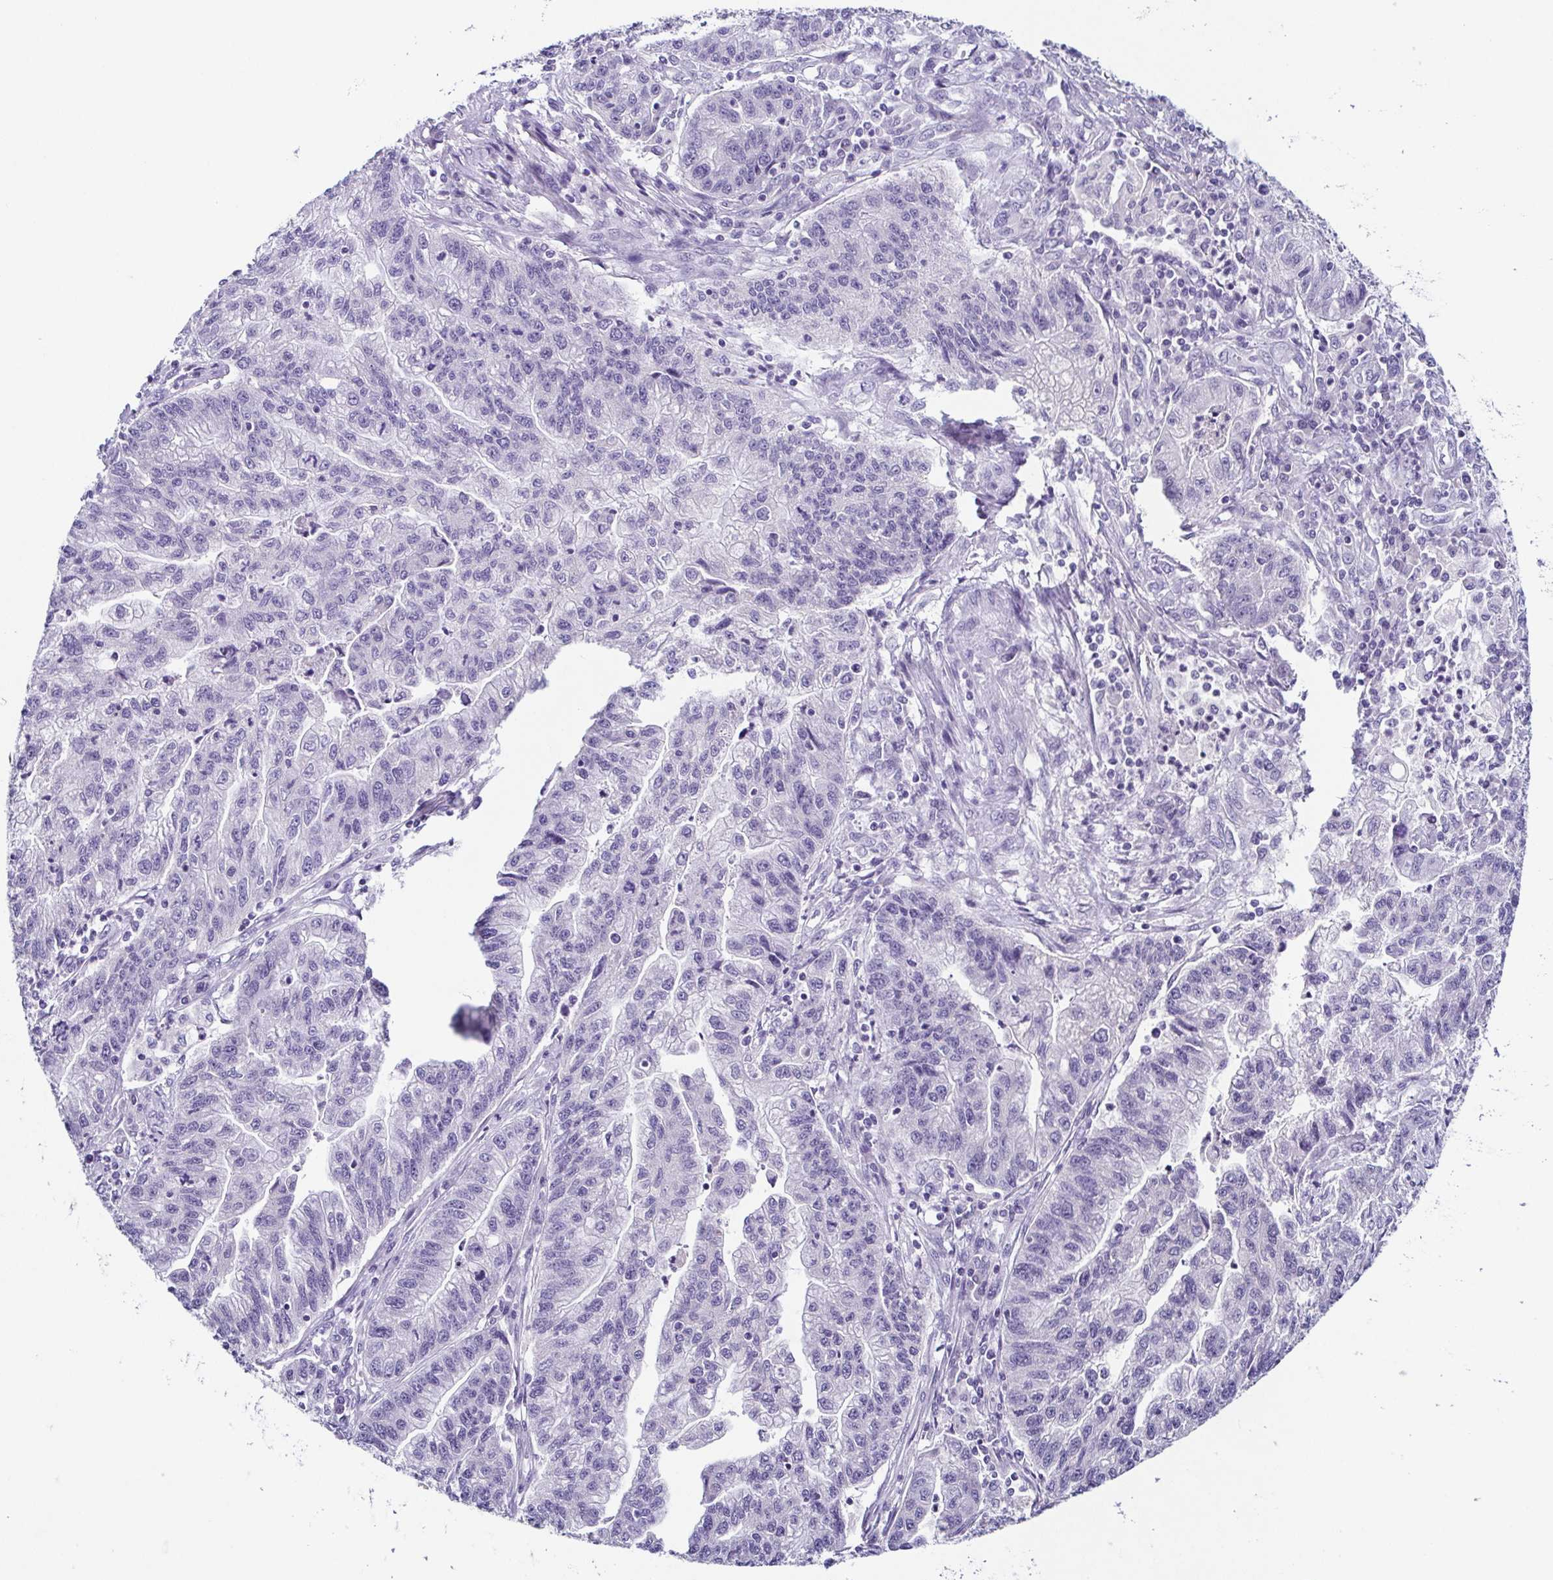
{"staining": {"intensity": "negative", "quantity": "none", "location": "none"}, "tissue": "stomach cancer", "cell_type": "Tumor cells", "image_type": "cancer", "snomed": [{"axis": "morphology", "description": "Adenocarcinoma, NOS"}, {"axis": "topography", "description": "Stomach"}], "caption": "Human stomach adenocarcinoma stained for a protein using immunohistochemistry (IHC) demonstrates no staining in tumor cells.", "gene": "TP73", "patient": {"sex": "male", "age": 83}}